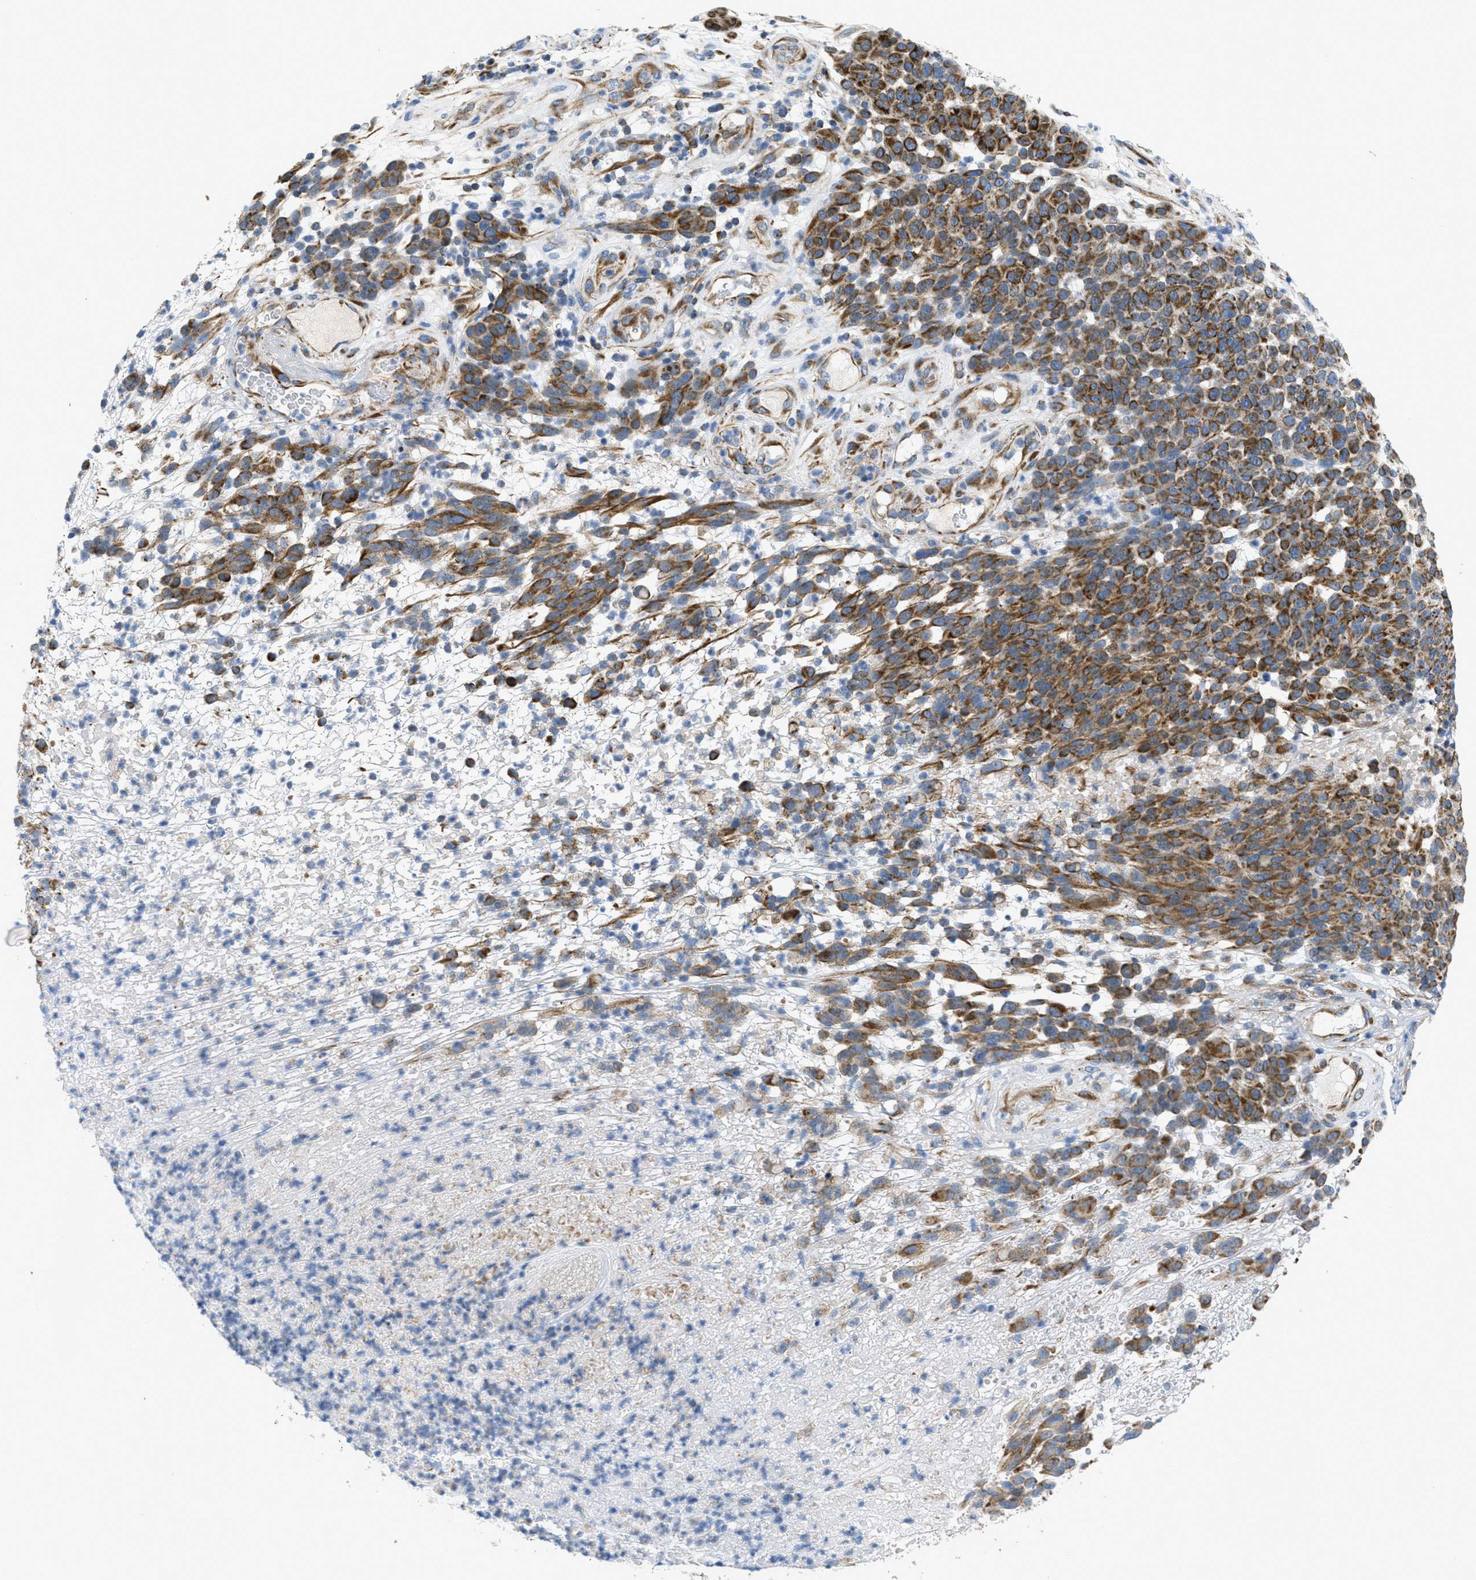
{"staining": {"intensity": "strong", "quantity": ">75%", "location": "cytoplasmic/membranous"}, "tissue": "melanoma", "cell_type": "Tumor cells", "image_type": "cancer", "snomed": [{"axis": "morphology", "description": "Malignant melanoma, NOS"}, {"axis": "topography", "description": "Skin"}], "caption": "A high-resolution image shows immunohistochemistry staining of malignant melanoma, which shows strong cytoplasmic/membranous expression in about >75% of tumor cells.", "gene": "BTN3A1", "patient": {"sex": "male", "age": 59}}